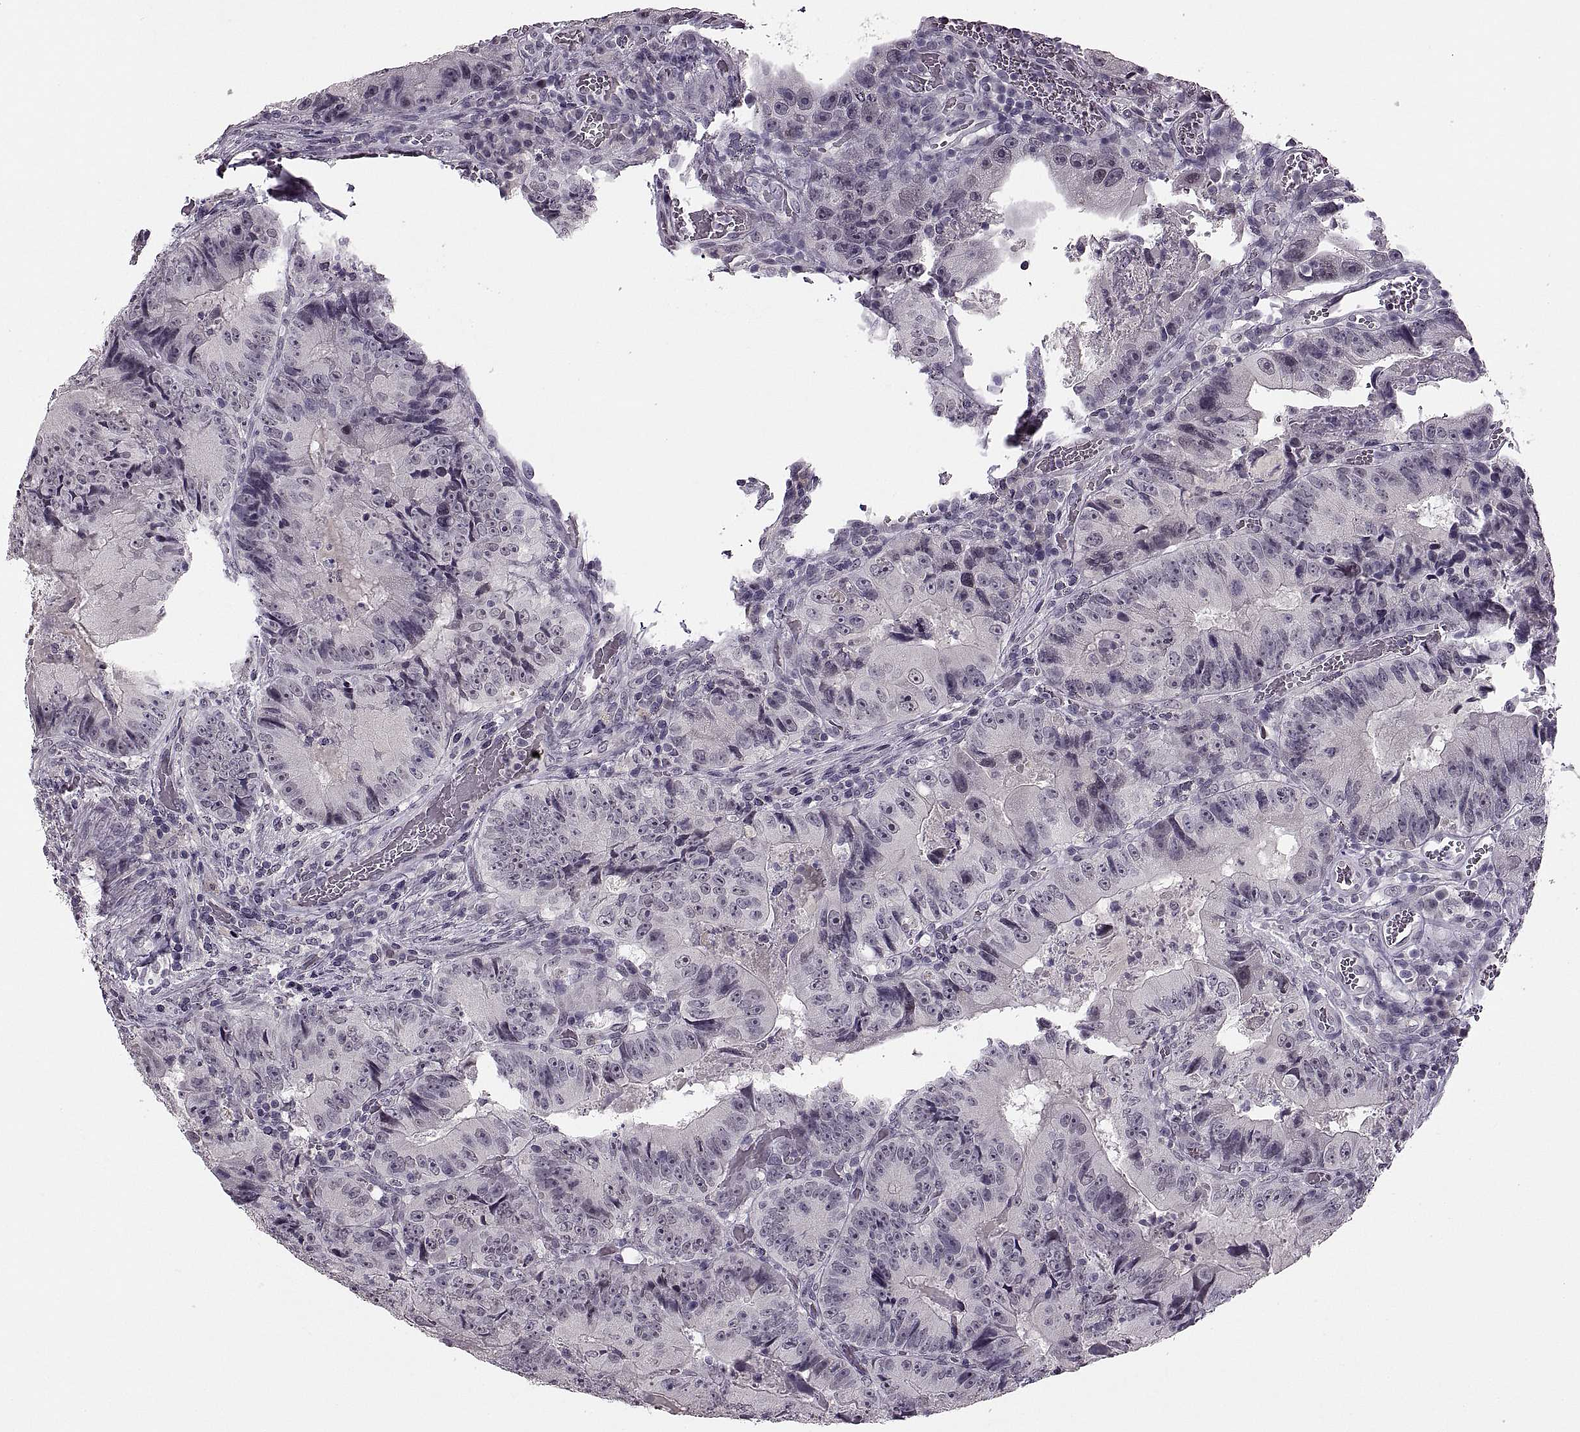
{"staining": {"intensity": "negative", "quantity": "none", "location": "none"}, "tissue": "colorectal cancer", "cell_type": "Tumor cells", "image_type": "cancer", "snomed": [{"axis": "morphology", "description": "Adenocarcinoma, NOS"}, {"axis": "topography", "description": "Colon"}], "caption": "IHC of human adenocarcinoma (colorectal) demonstrates no staining in tumor cells.", "gene": "PAGE5", "patient": {"sex": "female", "age": 86}}